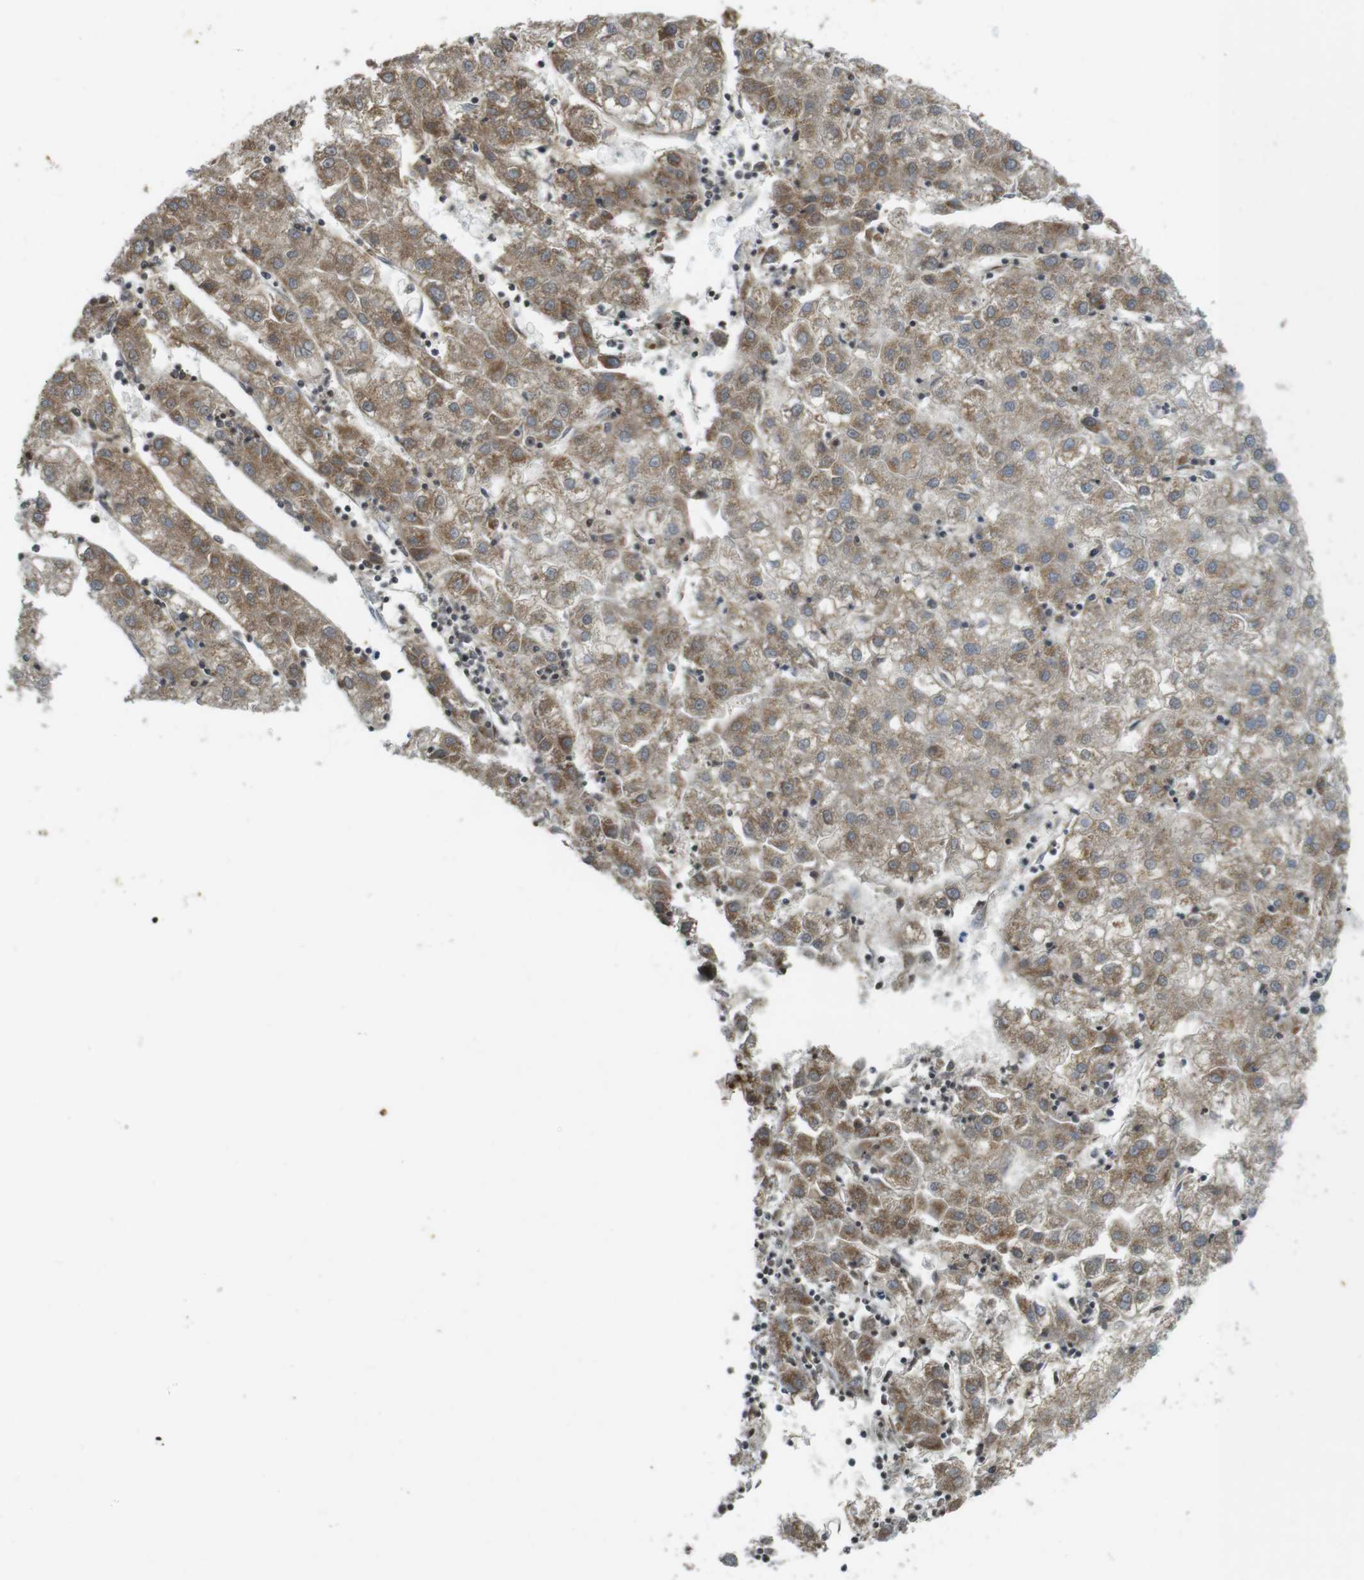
{"staining": {"intensity": "moderate", "quantity": ">75%", "location": "cytoplasmic/membranous"}, "tissue": "liver cancer", "cell_type": "Tumor cells", "image_type": "cancer", "snomed": [{"axis": "morphology", "description": "Carcinoma, Hepatocellular, NOS"}, {"axis": "topography", "description": "Liver"}], "caption": "The immunohistochemical stain highlights moderate cytoplasmic/membranous staining in tumor cells of hepatocellular carcinoma (liver) tissue.", "gene": "CLTC", "patient": {"sex": "male", "age": 72}}